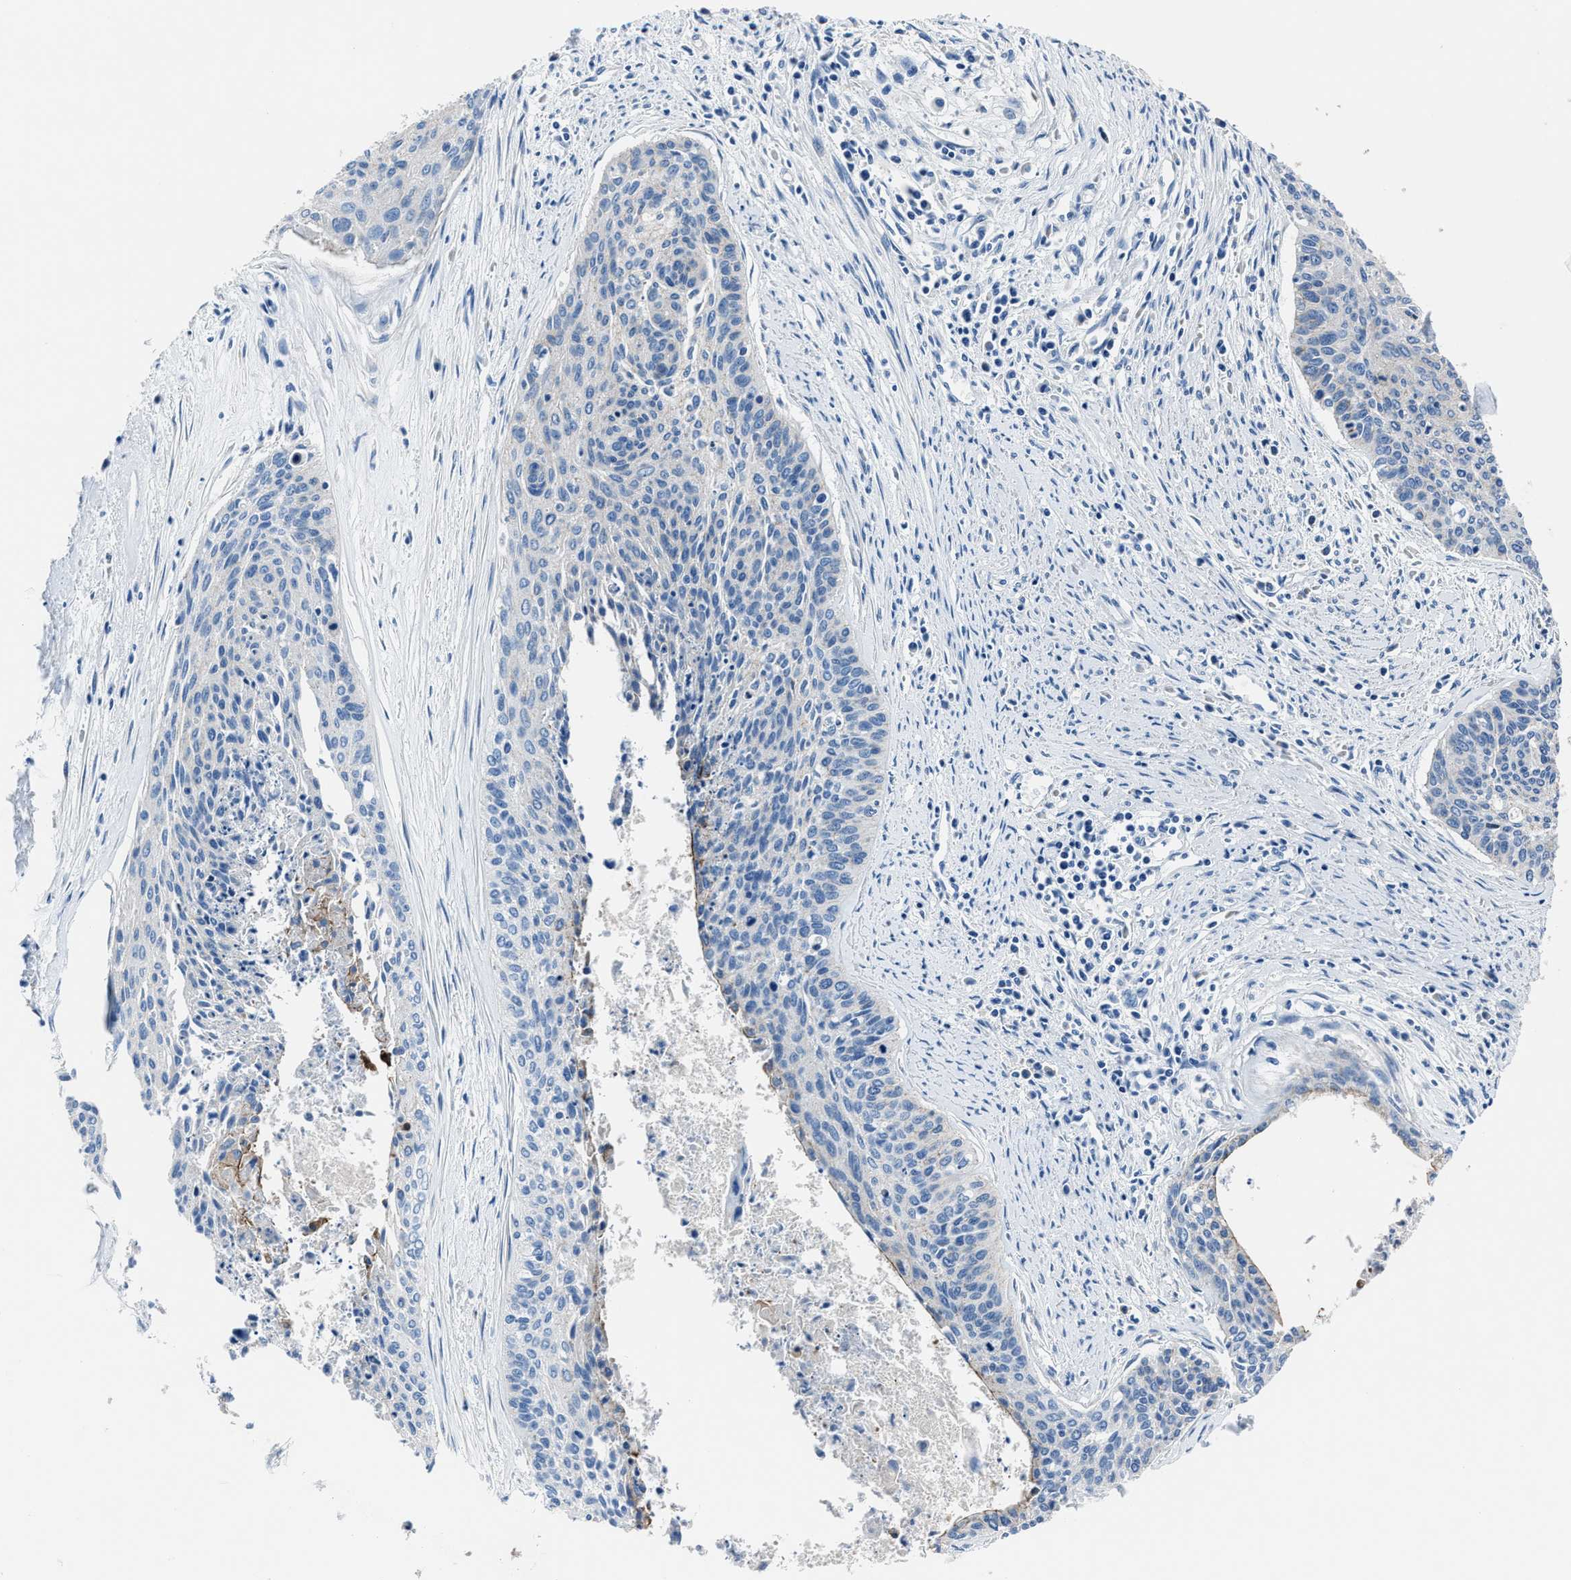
{"staining": {"intensity": "negative", "quantity": "none", "location": "none"}, "tissue": "cervical cancer", "cell_type": "Tumor cells", "image_type": "cancer", "snomed": [{"axis": "morphology", "description": "Squamous cell carcinoma, NOS"}, {"axis": "topography", "description": "Cervix"}], "caption": "This is an immunohistochemistry (IHC) micrograph of human cervical squamous cell carcinoma. There is no positivity in tumor cells.", "gene": "LMO7", "patient": {"sex": "female", "age": 55}}